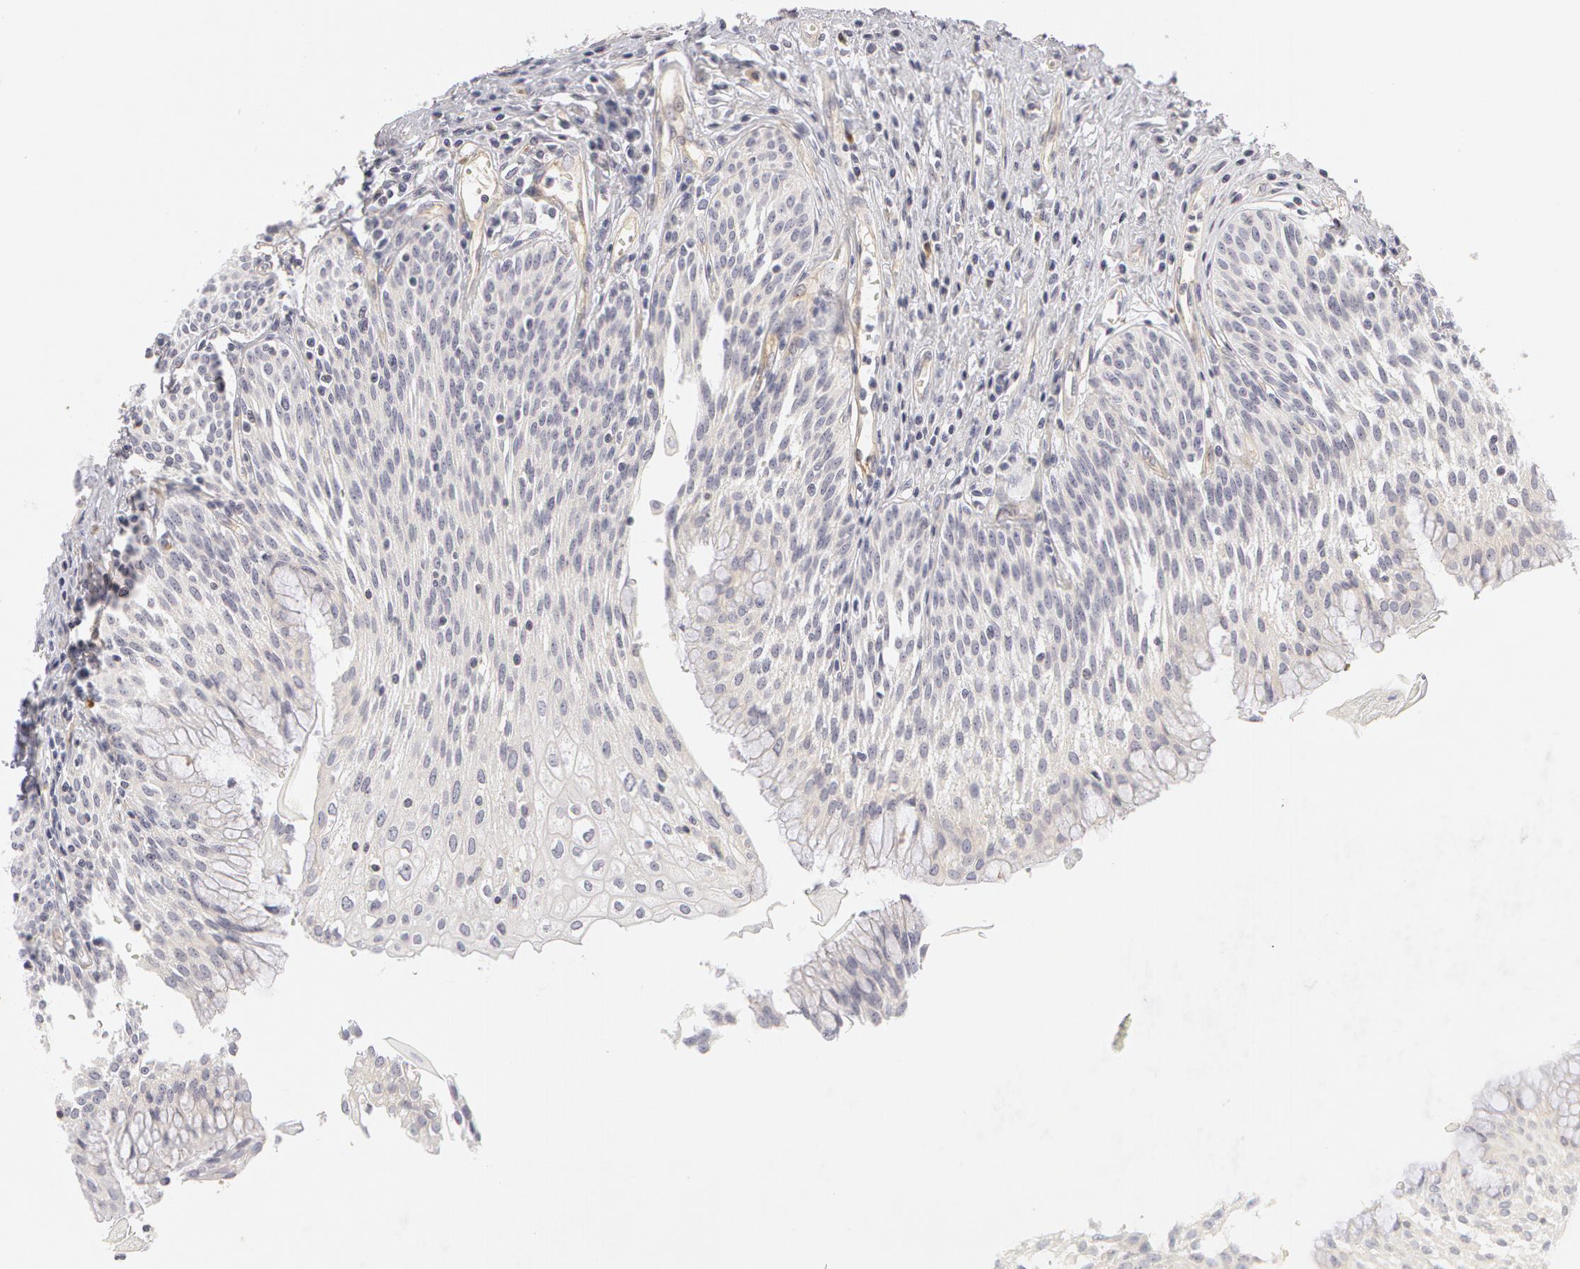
{"staining": {"intensity": "negative", "quantity": "none", "location": "none"}, "tissue": "urinary bladder", "cell_type": "Urothelial cells", "image_type": "normal", "snomed": [{"axis": "morphology", "description": "Normal tissue, NOS"}, {"axis": "topography", "description": "Urinary bladder"}], "caption": "IHC photomicrograph of unremarkable human urinary bladder stained for a protein (brown), which exhibits no expression in urothelial cells.", "gene": "ABCB1", "patient": {"sex": "female", "age": 39}}